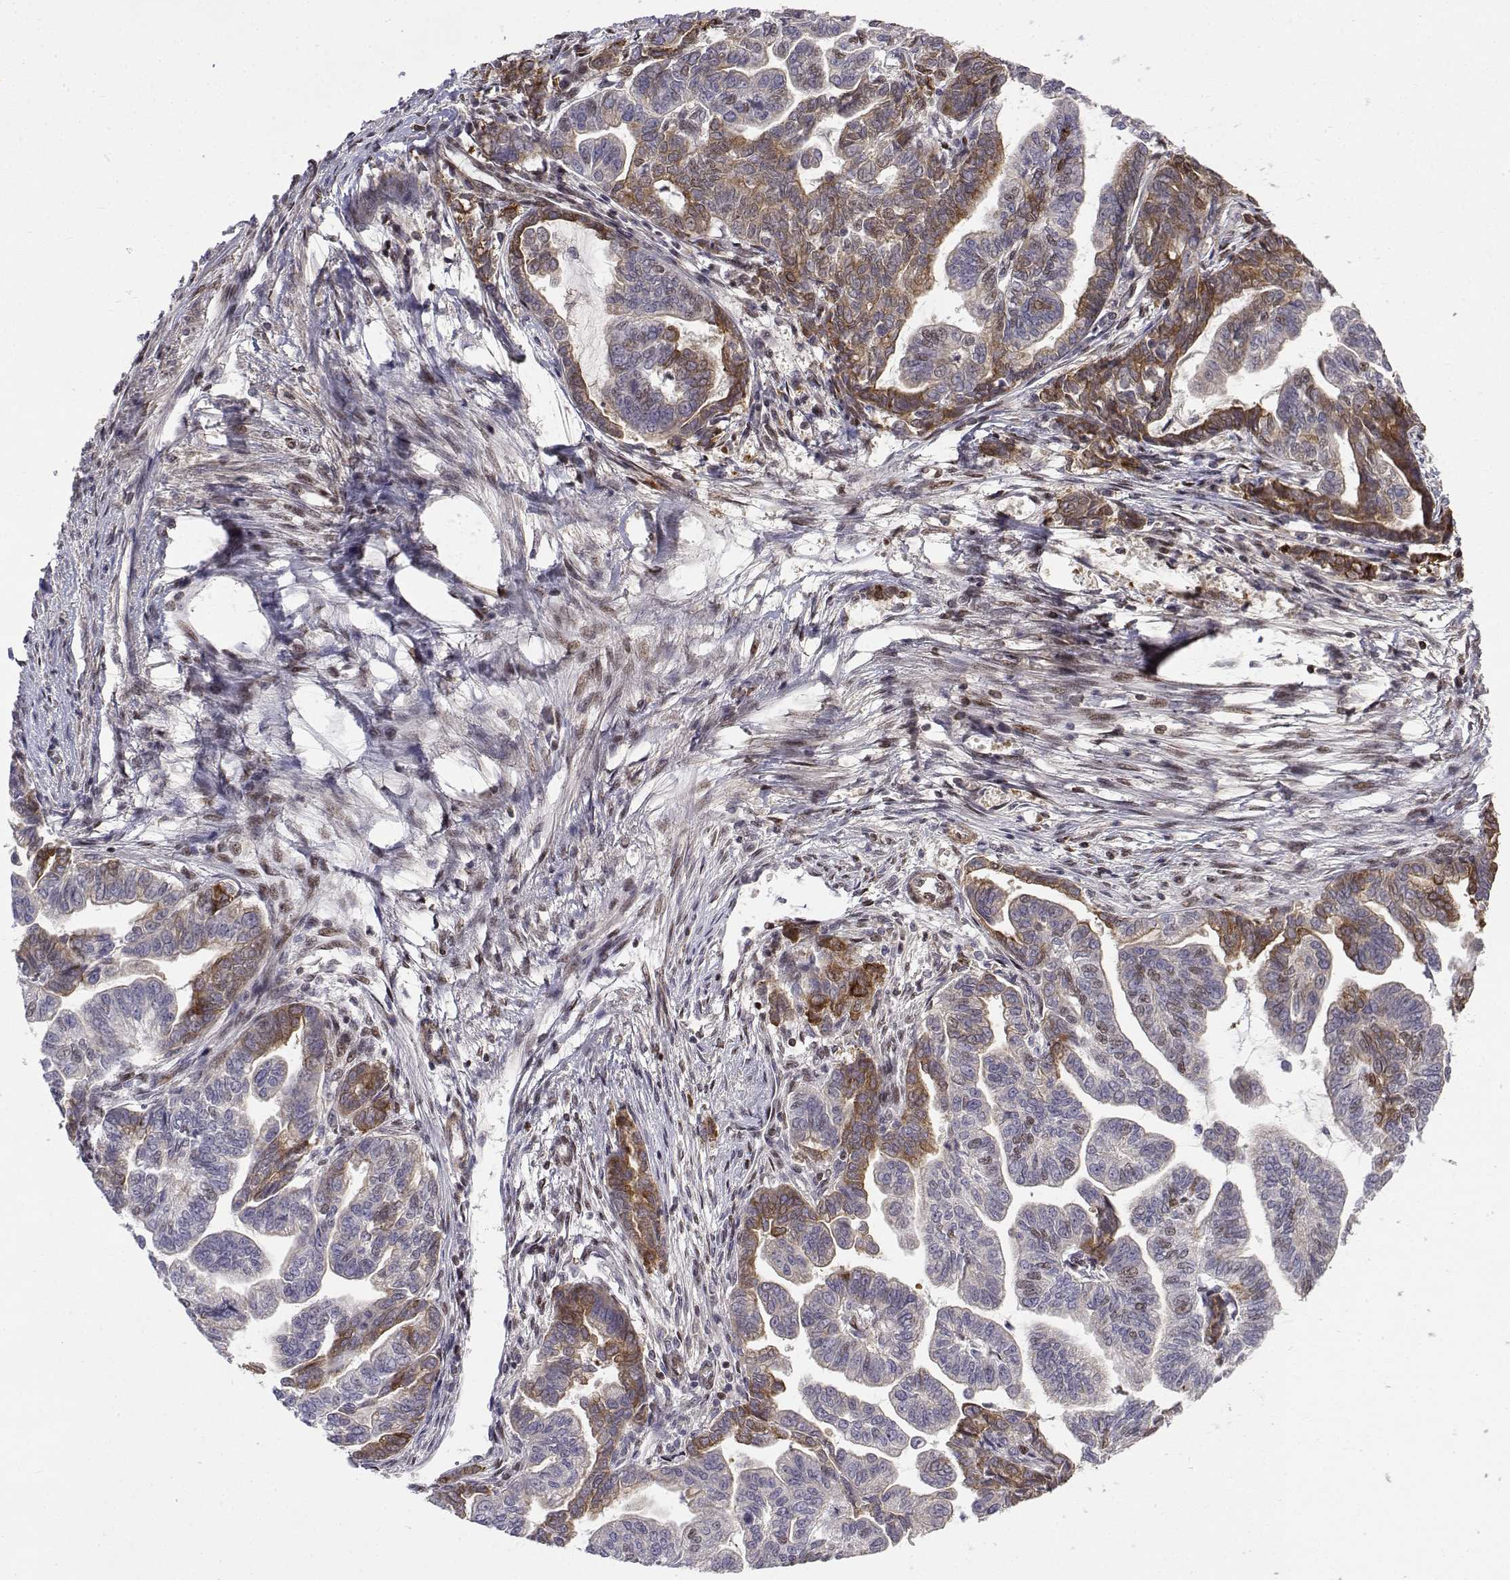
{"staining": {"intensity": "moderate", "quantity": "<25%", "location": "cytoplasmic/membranous"}, "tissue": "stomach cancer", "cell_type": "Tumor cells", "image_type": "cancer", "snomed": [{"axis": "morphology", "description": "Adenocarcinoma, NOS"}, {"axis": "topography", "description": "Stomach"}], "caption": "Immunohistochemistry photomicrograph of stomach adenocarcinoma stained for a protein (brown), which reveals low levels of moderate cytoplasmic/membranous positivity in about <25% of tumor cells.", "gene": "ITGA7", "patient": {"sex": "male", "age": 83}}